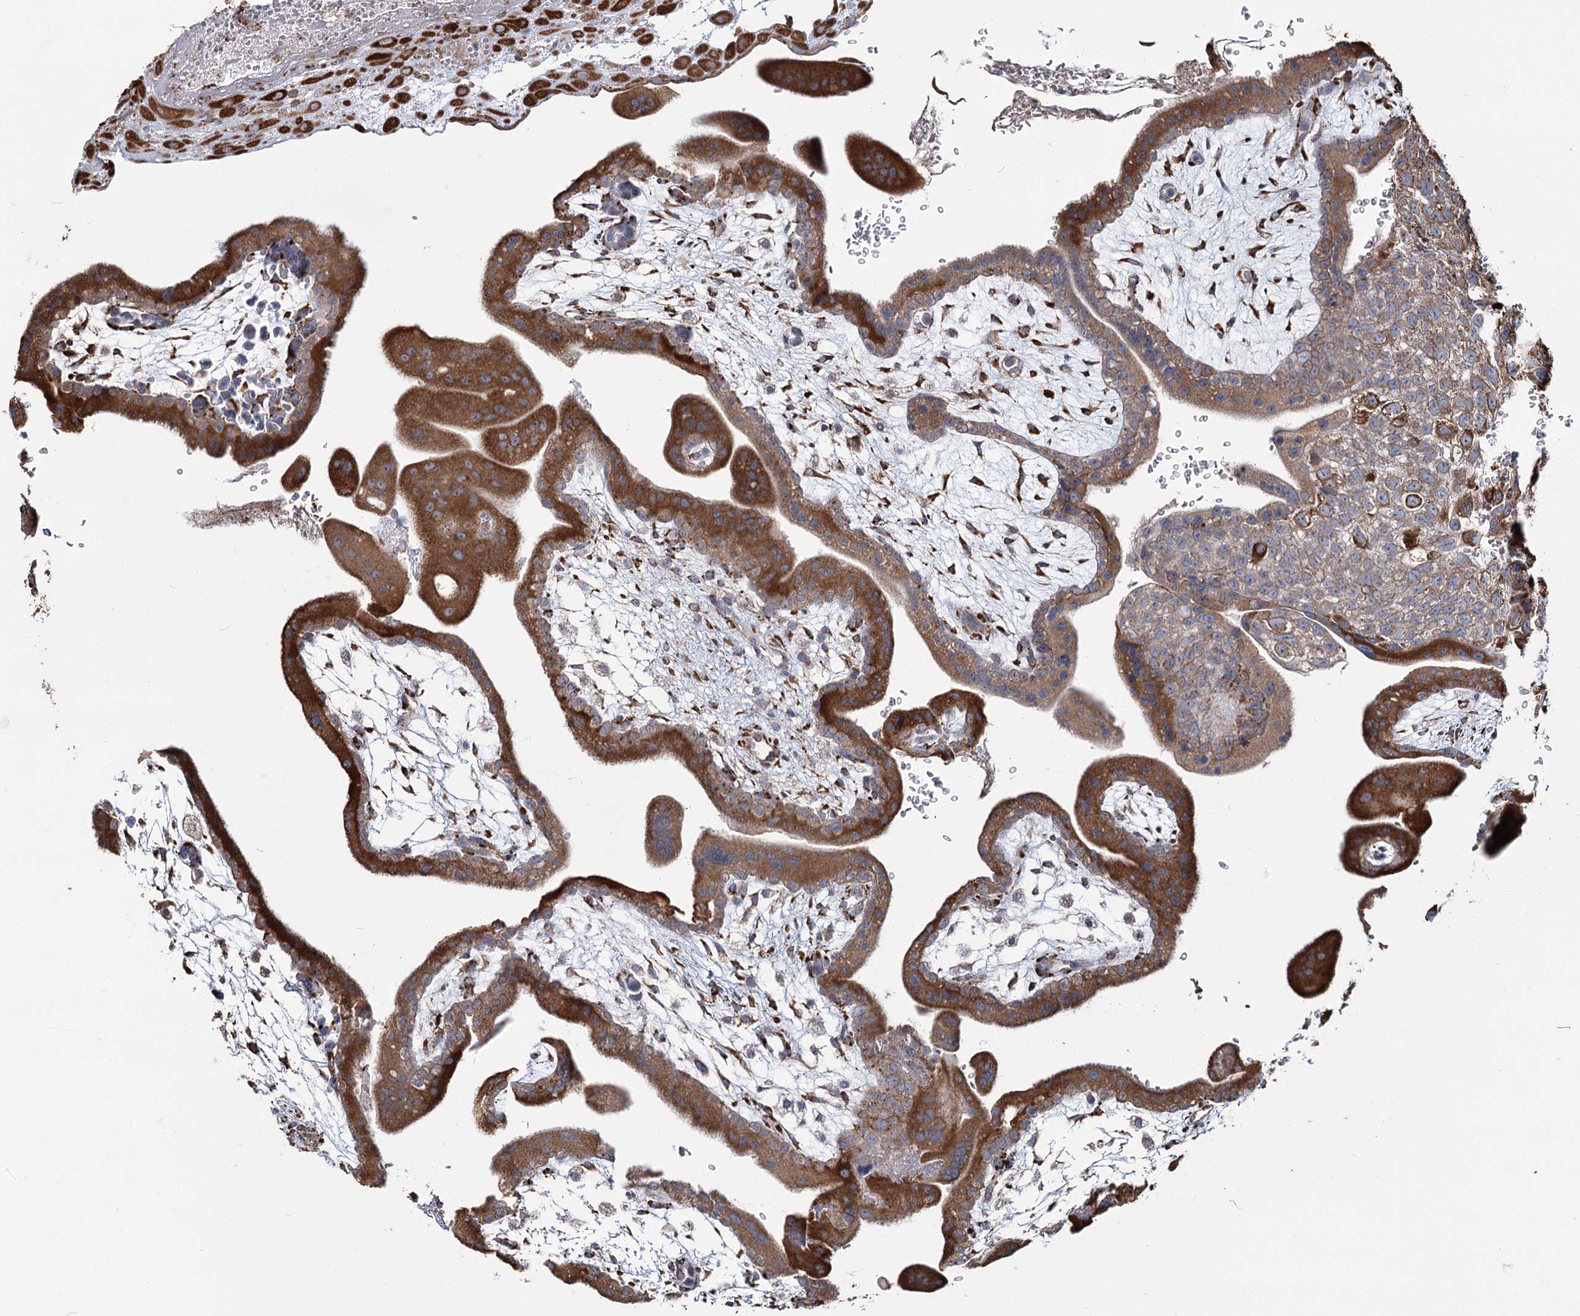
{"staining": {"intensity": "strong", "quantity": ">75%", "location": "cytoplasmic/membranous"}, "tissue": "placenta", "cell_type": "Decidual cells", "image_type": "normal", "snomed": [{"axis": "morphology", "description": "Normal tissue, NOS"}, {"axis": "topography", "description": "Placenta"}], "caption": "Brown immunohistochemical staining in unremarkable placenta shows strong cytoplasmic/membranous staining in about >75% of decidual cells.", "gene": "ZCCHC9", "patient": {"sex": "female", "age": 35}}